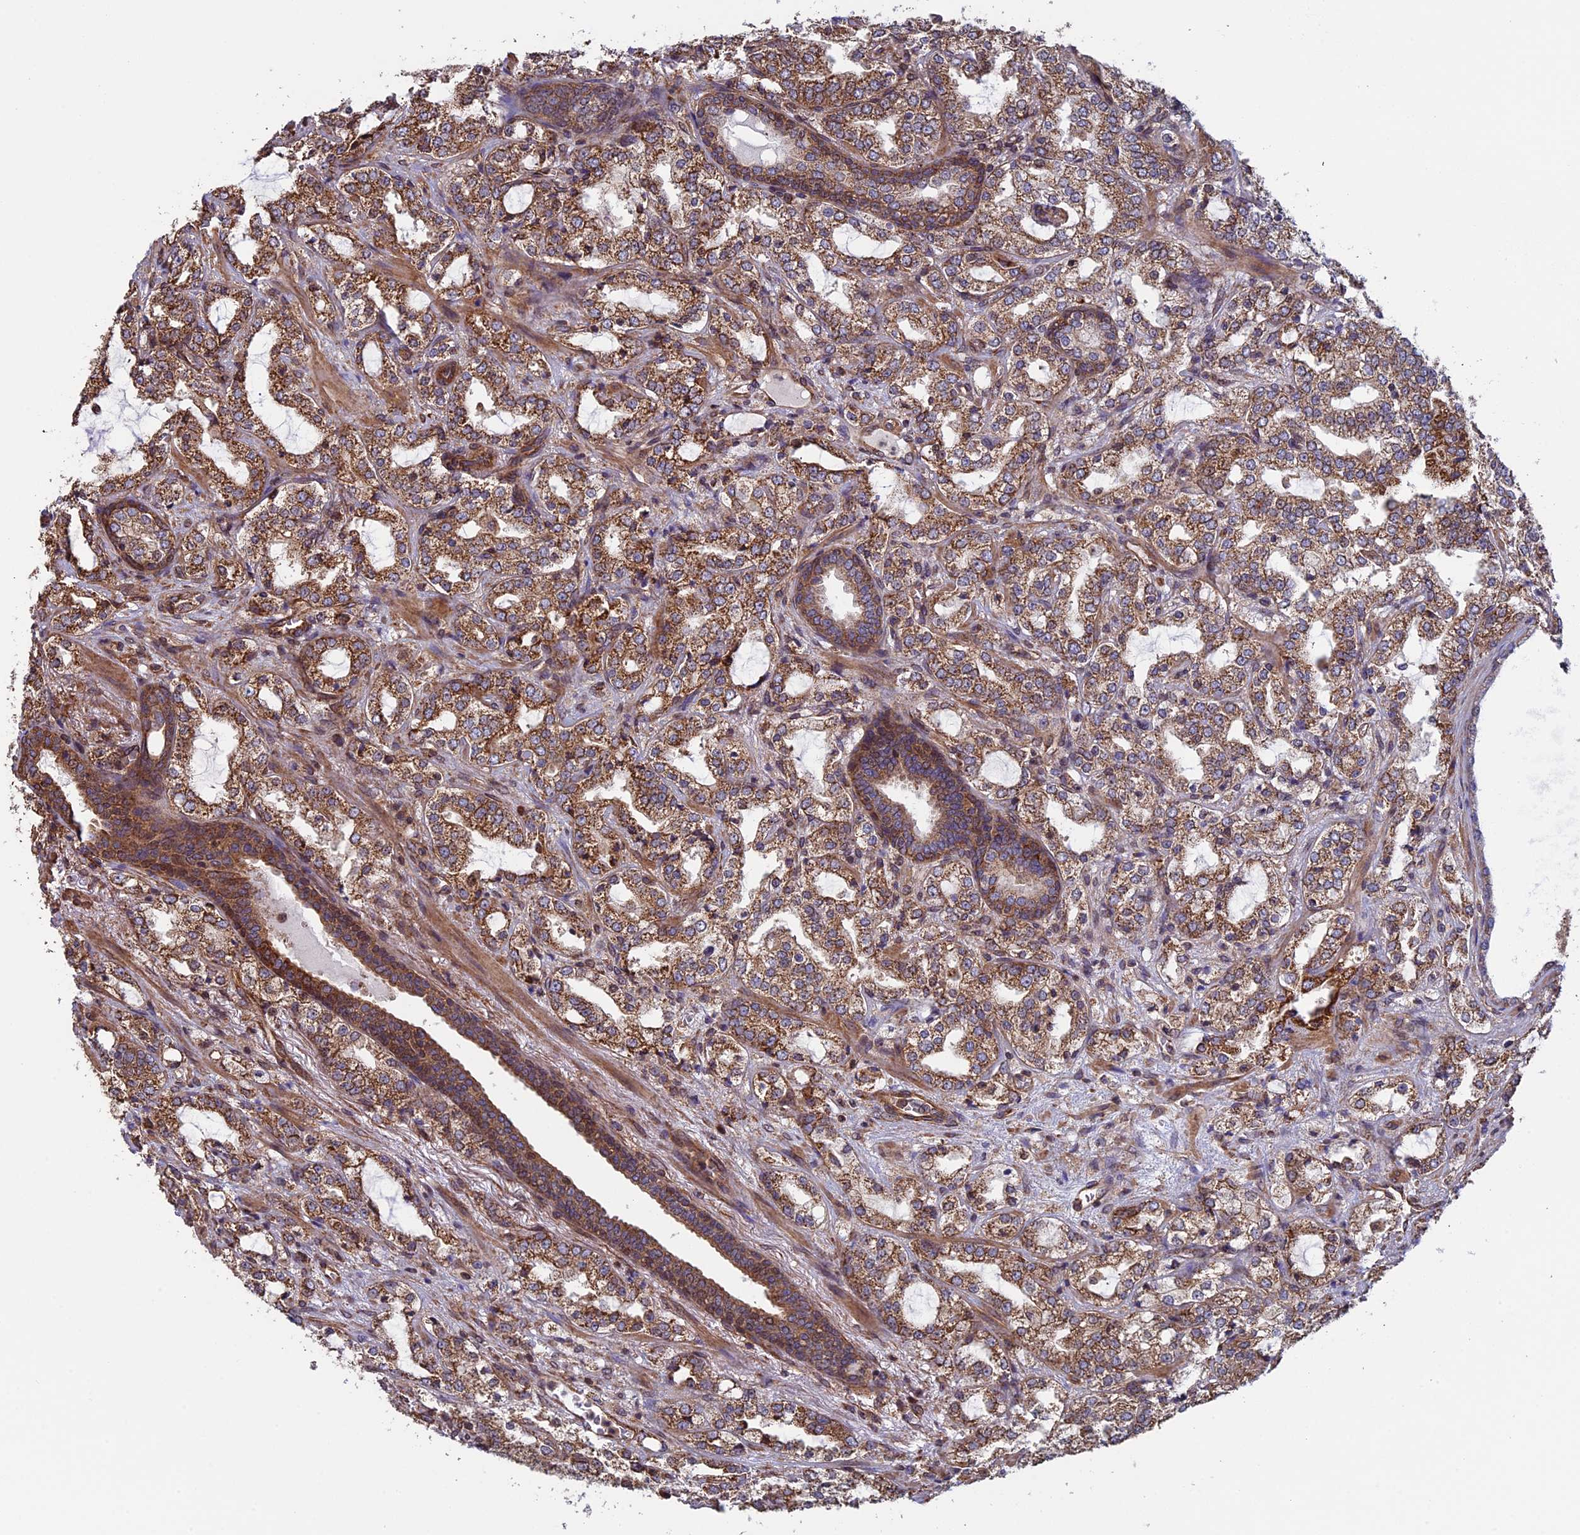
{"staining": {"intensity": "moderate", "quantity": ">75%", "location": "cytoplasmic/membranous"}, "tissue": "prostate cancer", "cell_type": "Tumor cells", "image_type": "cancer", "snomed": [{"axis": "morphology", "description": "Adenocarcinoma, High grade"}, {"axis": "topography", "description": "Prostate"}], "caption": "This histopathology image exhibits immunohistochemistry (IHC) staining of human prostate cancer (high-grade adenocarcinoma), with medium moderate cytoplasmic/membranous staining in about >75% of tumor cells.", "gene": "CCDC8", "patient": {"sex": "male", "age": 64}}